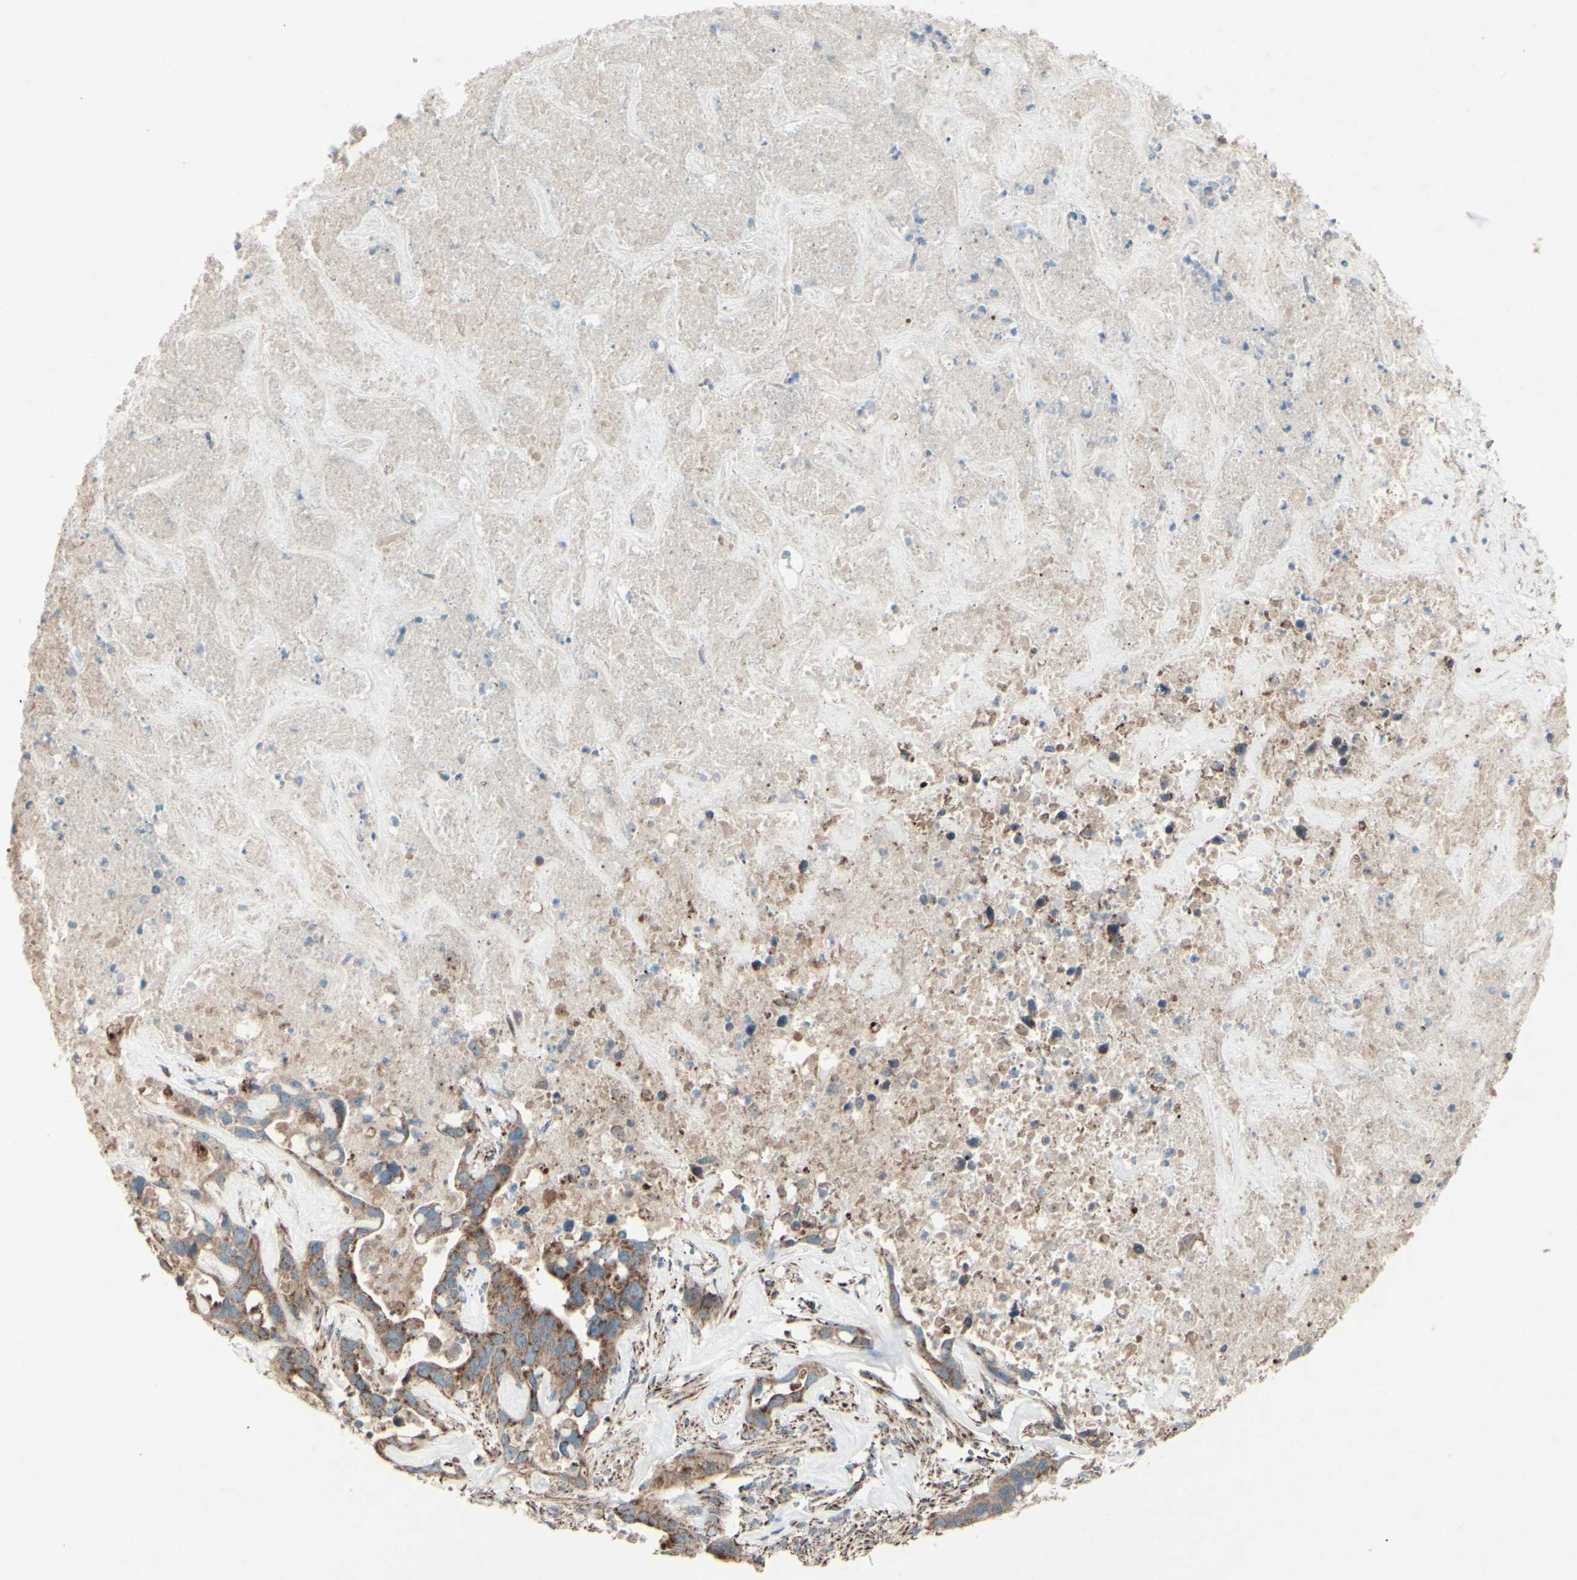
{"staining": {"intensity": "moderate", "quantity": ">75%", "location": "cytoplasmic/membranous"}, "tissue": "liver cancer", "cell_type": "Tumor cells", "image_type": "cancer", "snomed": [{"axis": "morphology", "description": "Cholangiocarcinoma"}, {"axis": "topography", "description": "Liver"}], "caption": "Human cholangiocarcinoma (liver) stained with a protein marker displays moderate staining in tumor cells.", "gene": "RHOT1", "patient": {"sex": "female", "age": 65}}